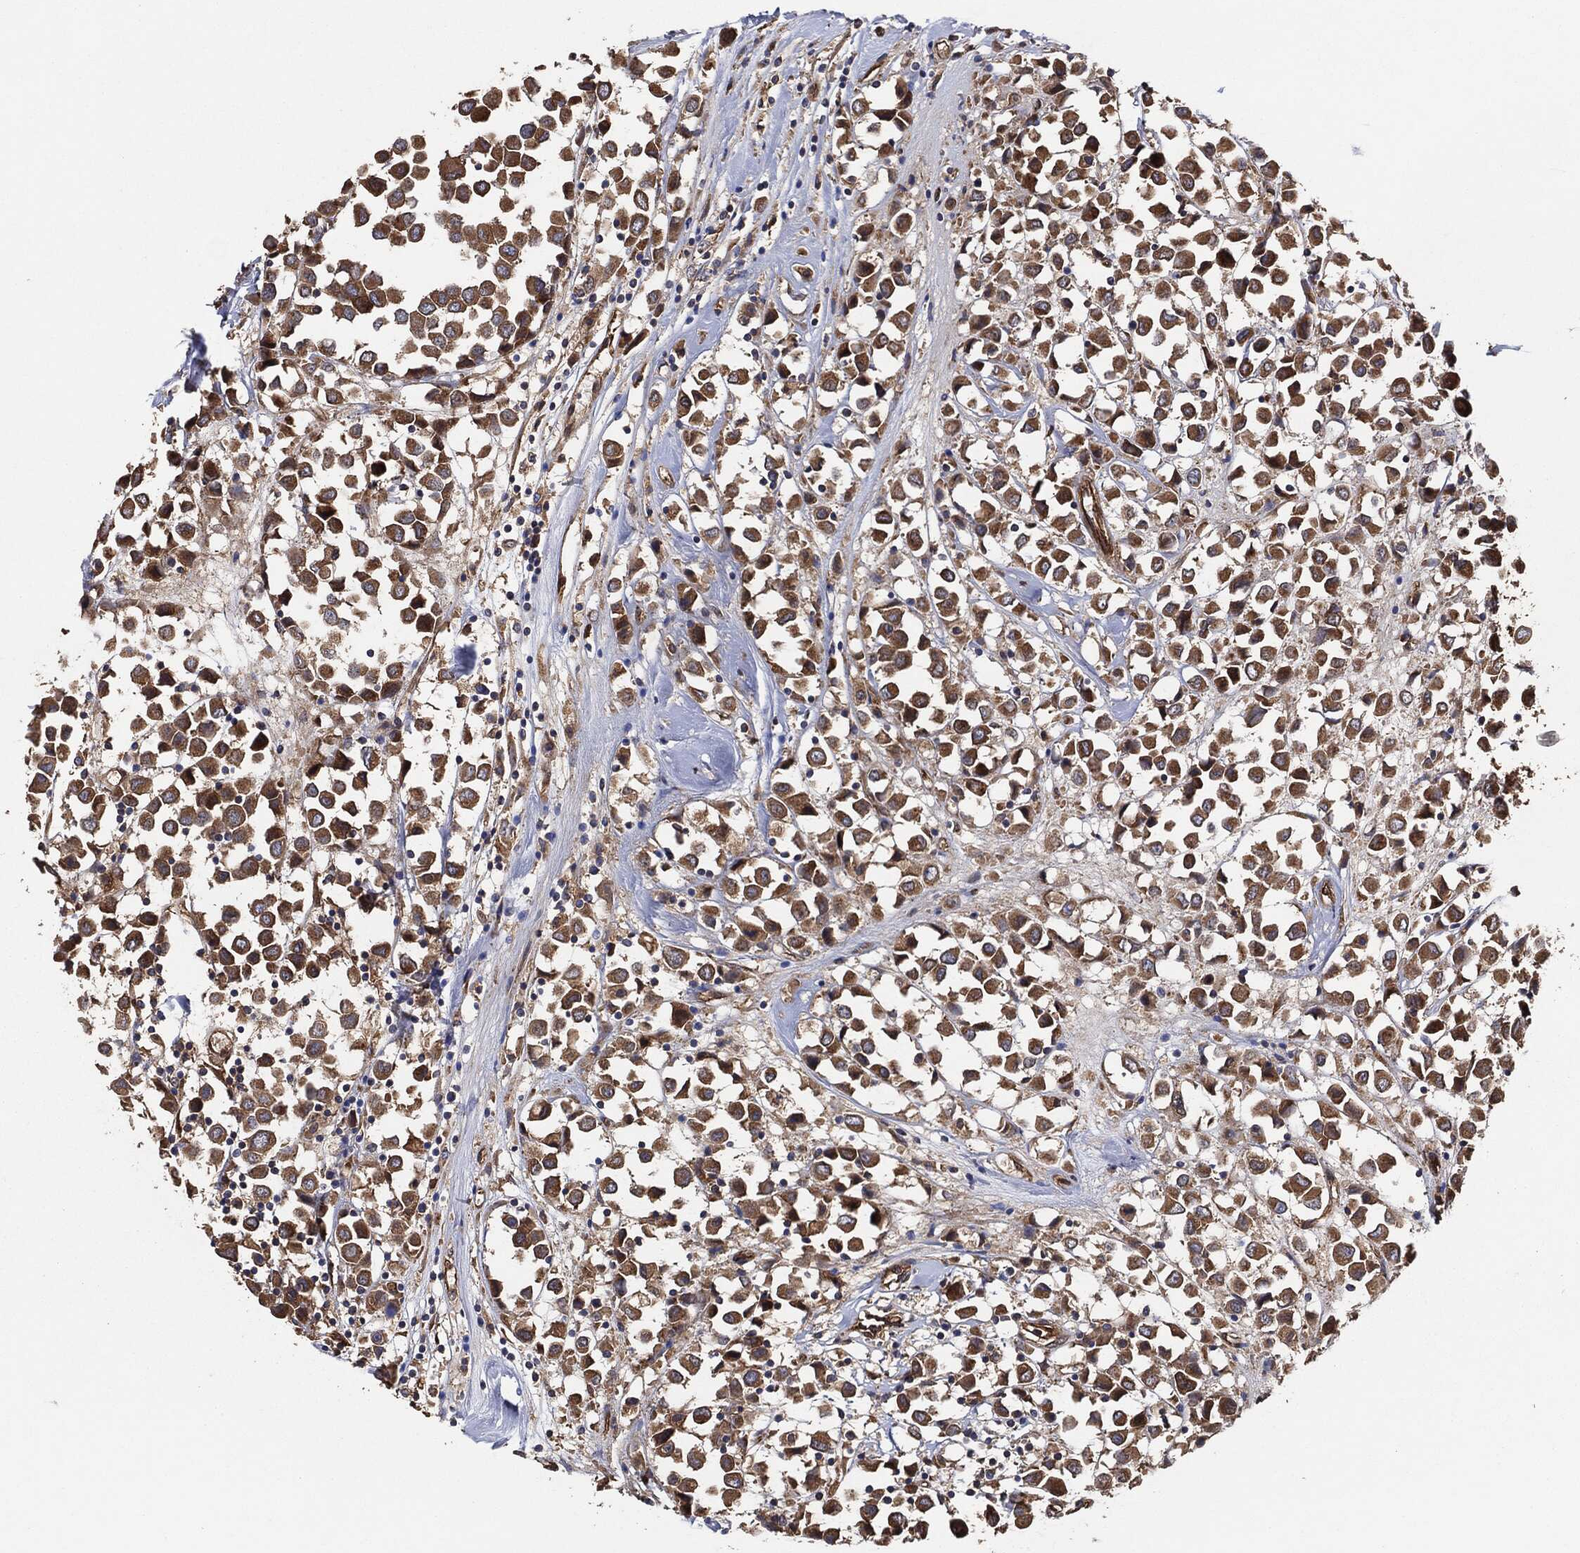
{"staining": {"intensity": "strong", "quantity": "25%-75%", "location": "cytoplasmic/membranous"}, "tissue": "breast cancer", "cell_type": "Tumor cells", "image_type": "cancer", "snomed": [{"axis": "morphology", "description": "Duct carcinoma"}, {"axis": "topography", "description": "Breast"}], "caption": "Immunohistochemical staining of human breast cancer reveals high levels of strong cytoplasmic/membranous protein positivity in approximately 25%-75% of tumor cells.", "gene": "CTNNA1", "patient": {"sex": "female", "age": 61}}